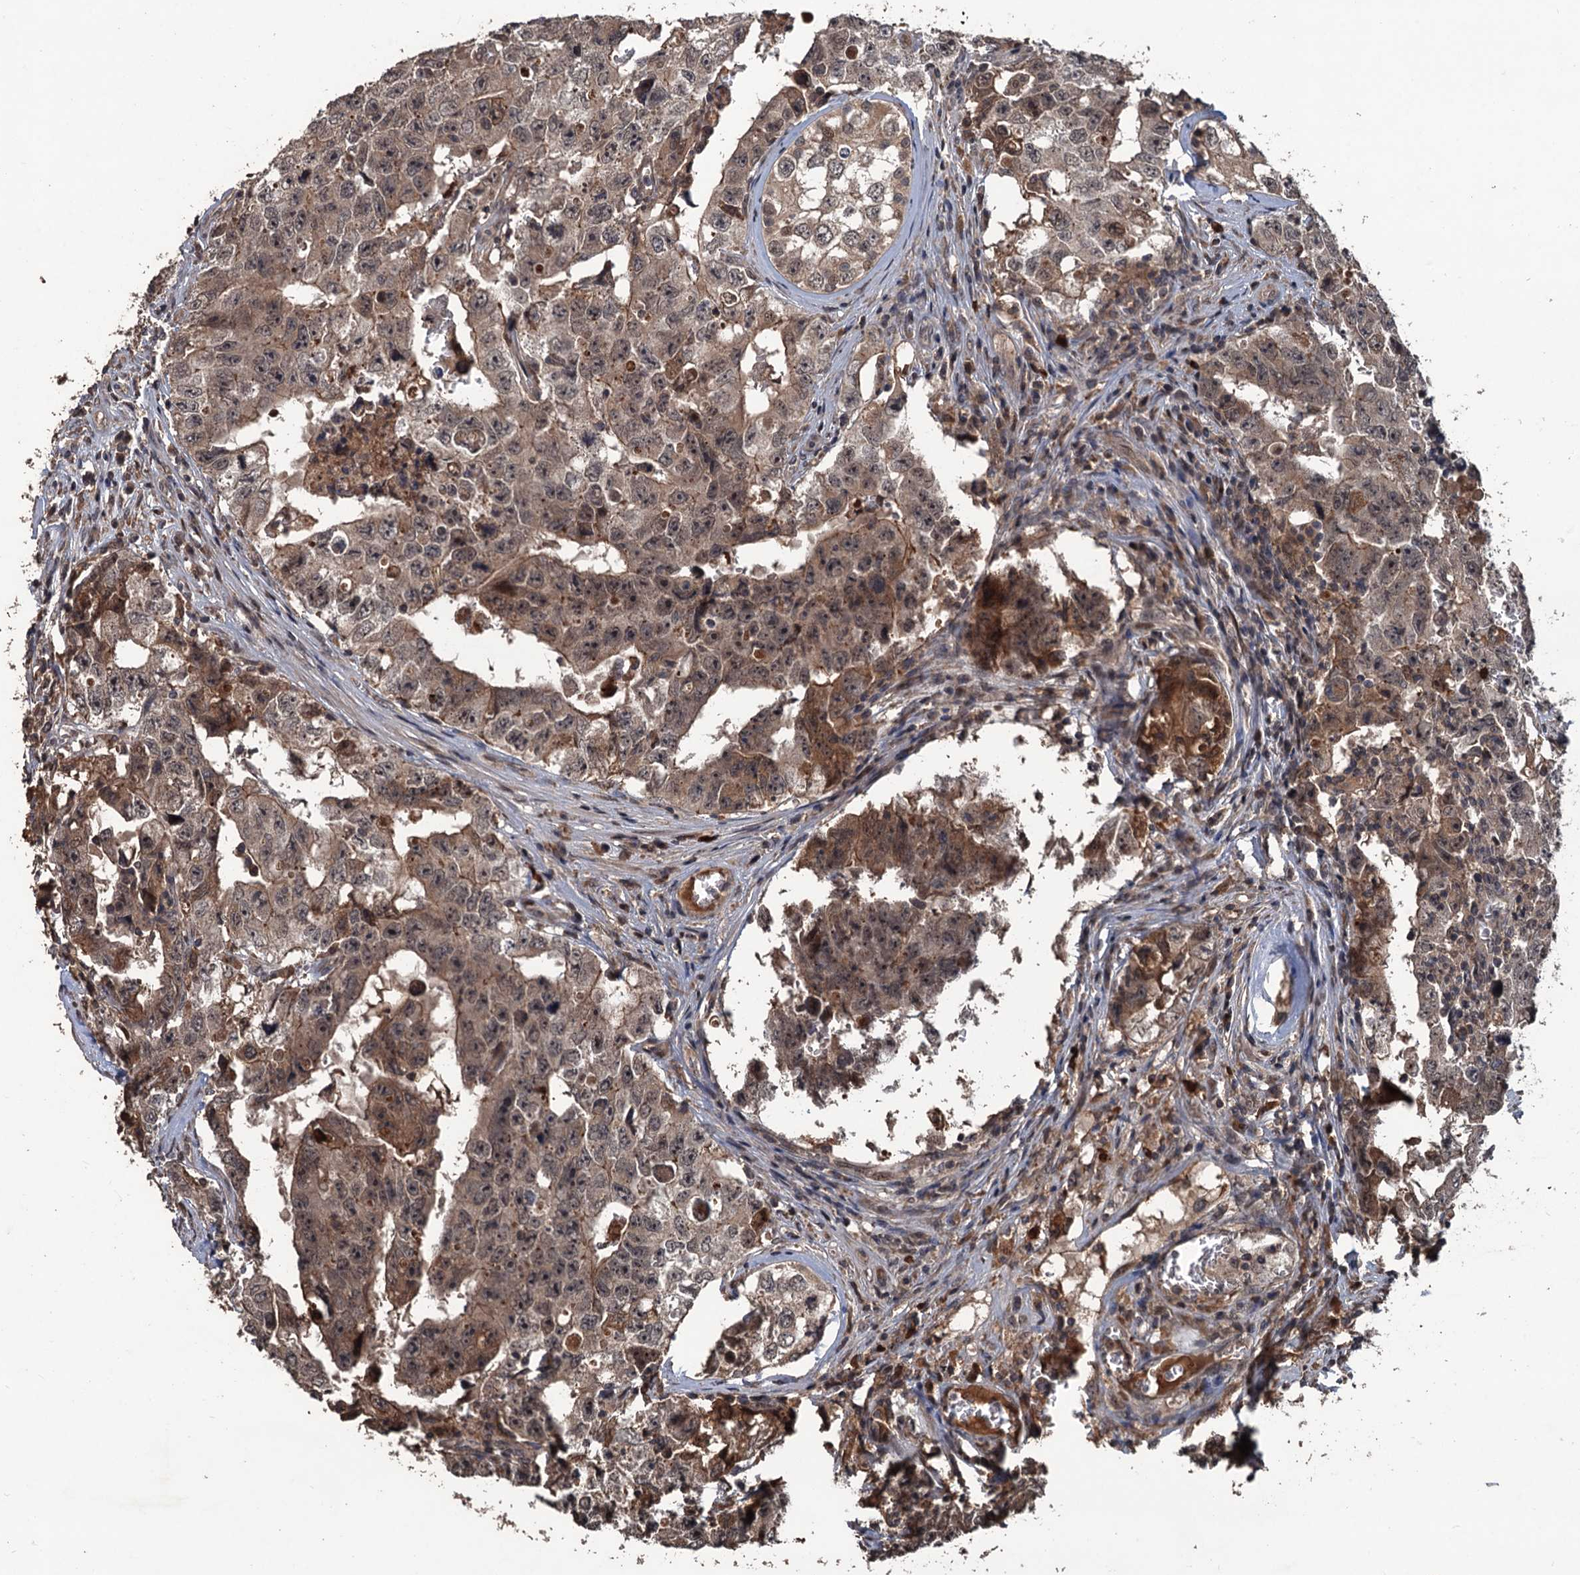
{"staining": {"intensity": "weak", "quantity": ">75%", "location": "cytoplasmic/membranous,nuclear"}, "tissue": "testis cancer", "cell_type": "Tumor cells", "image_type": "cancer", "snomed": [{"axis": "morphology", "description": "Carcinoma, Embryonal, NOS"}, {"axis": "topography", "description": "Testis"}], "caption": "Human testis embryonal carcinoma stained with a protein marker demonstrates weak staining in tumor cells.", "gene": "ZNF438", "patient": {"sex": "male", "age": 17}}